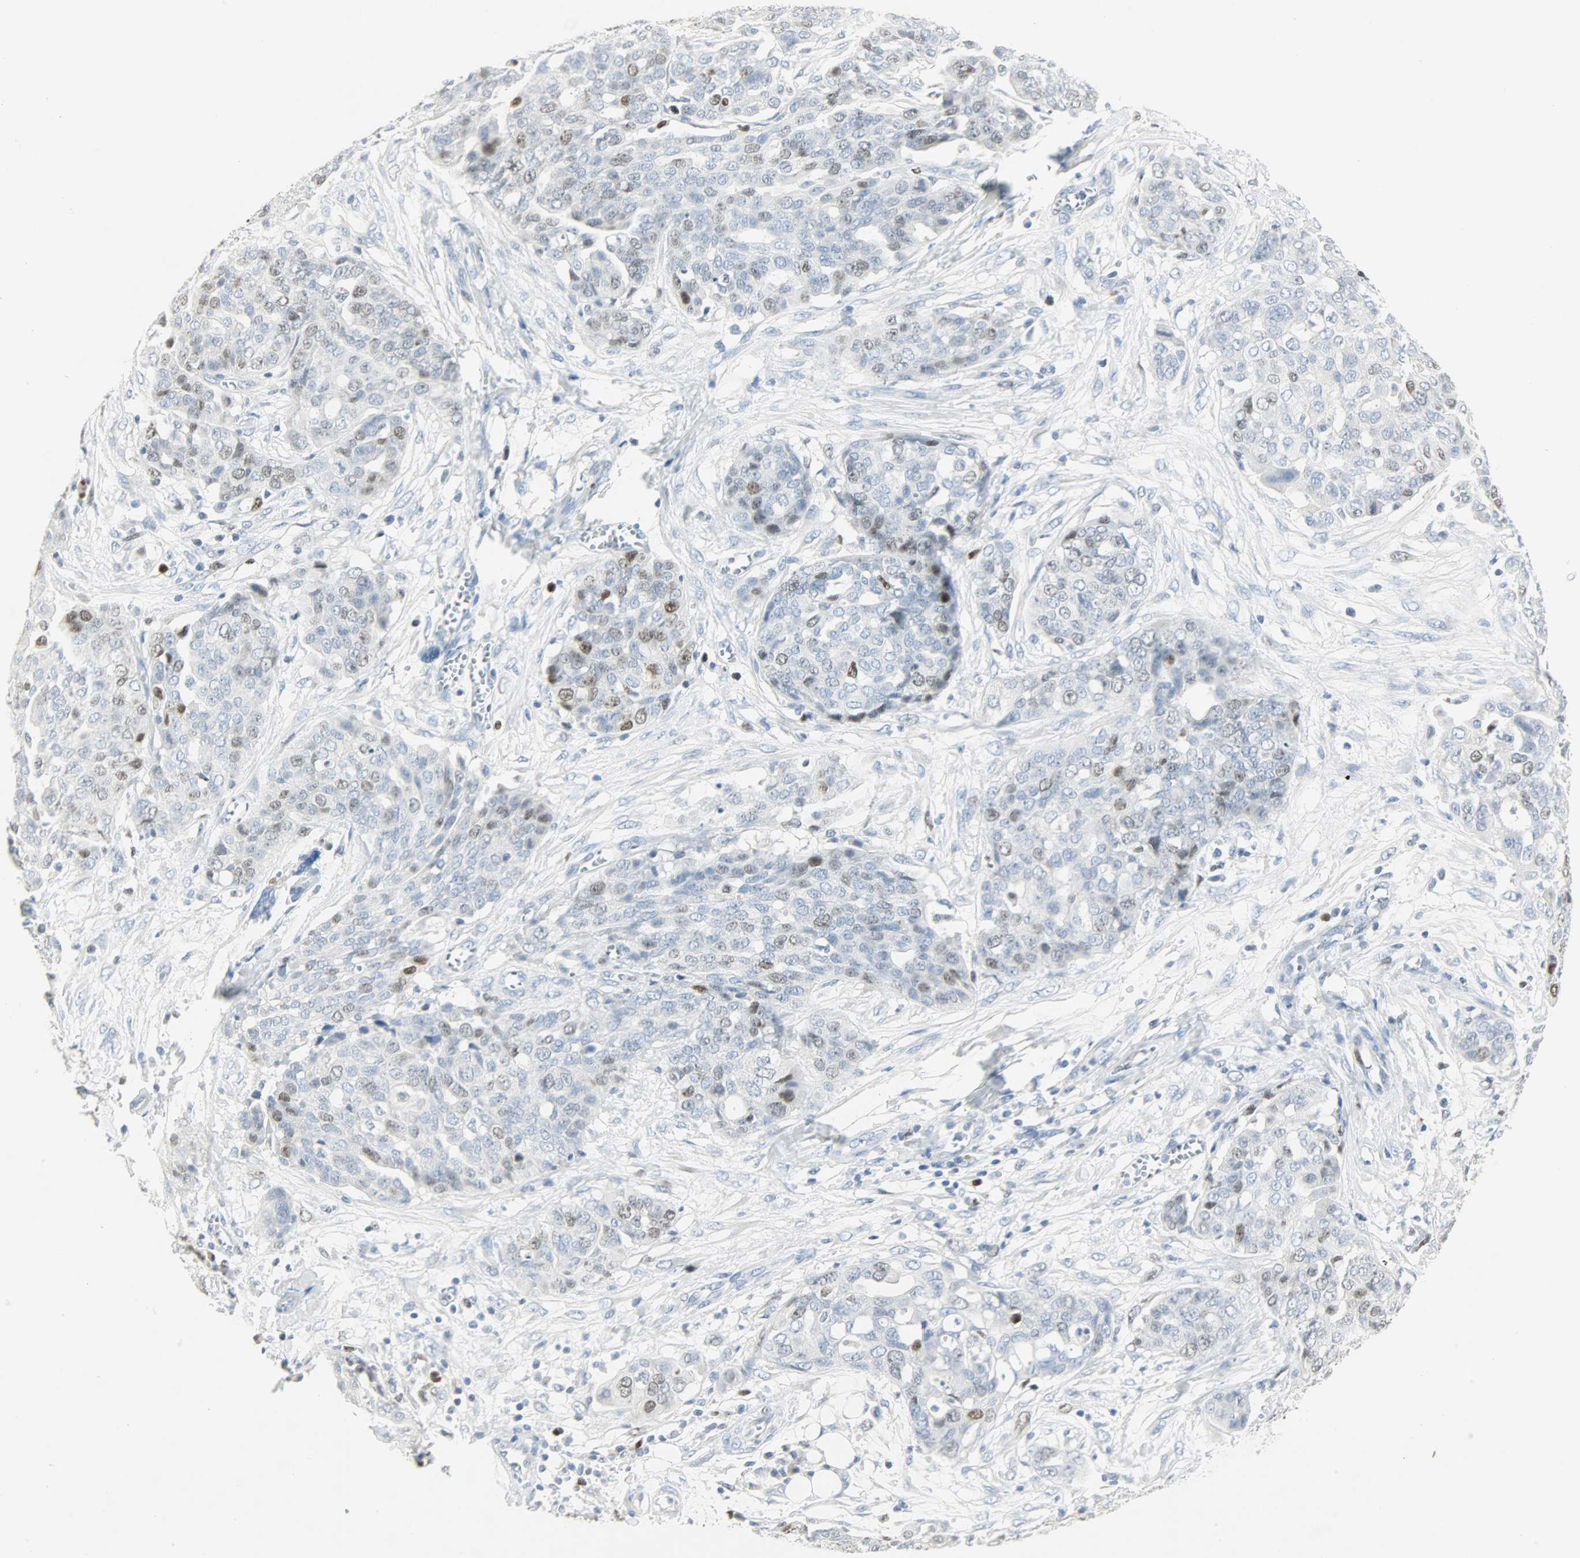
{"staining": {"intensity": "moderate", "quantity": "<25%", "location": "nuclear"}, "tissue": "ovarian cancer", "cell_type": "Tumor cells", "image_type": "cancer", "snomed": [{"axis": "morphology", "description": "Cystadenocarcinoma, serous, NOS"}, {"axis": "topography", "description": "Soft tissue"}, {"axis": "topography", "description": "Ovary"}], "caption": "The photomicrograph exhibits immunohistochemical staining of ovarian serous cystadenocarcinoma. There is moderate nuclear expression is appreciated in about <25% of tumor cells.", "gene": "HELLS", "patient": {"sex": "female", "age": 57}}